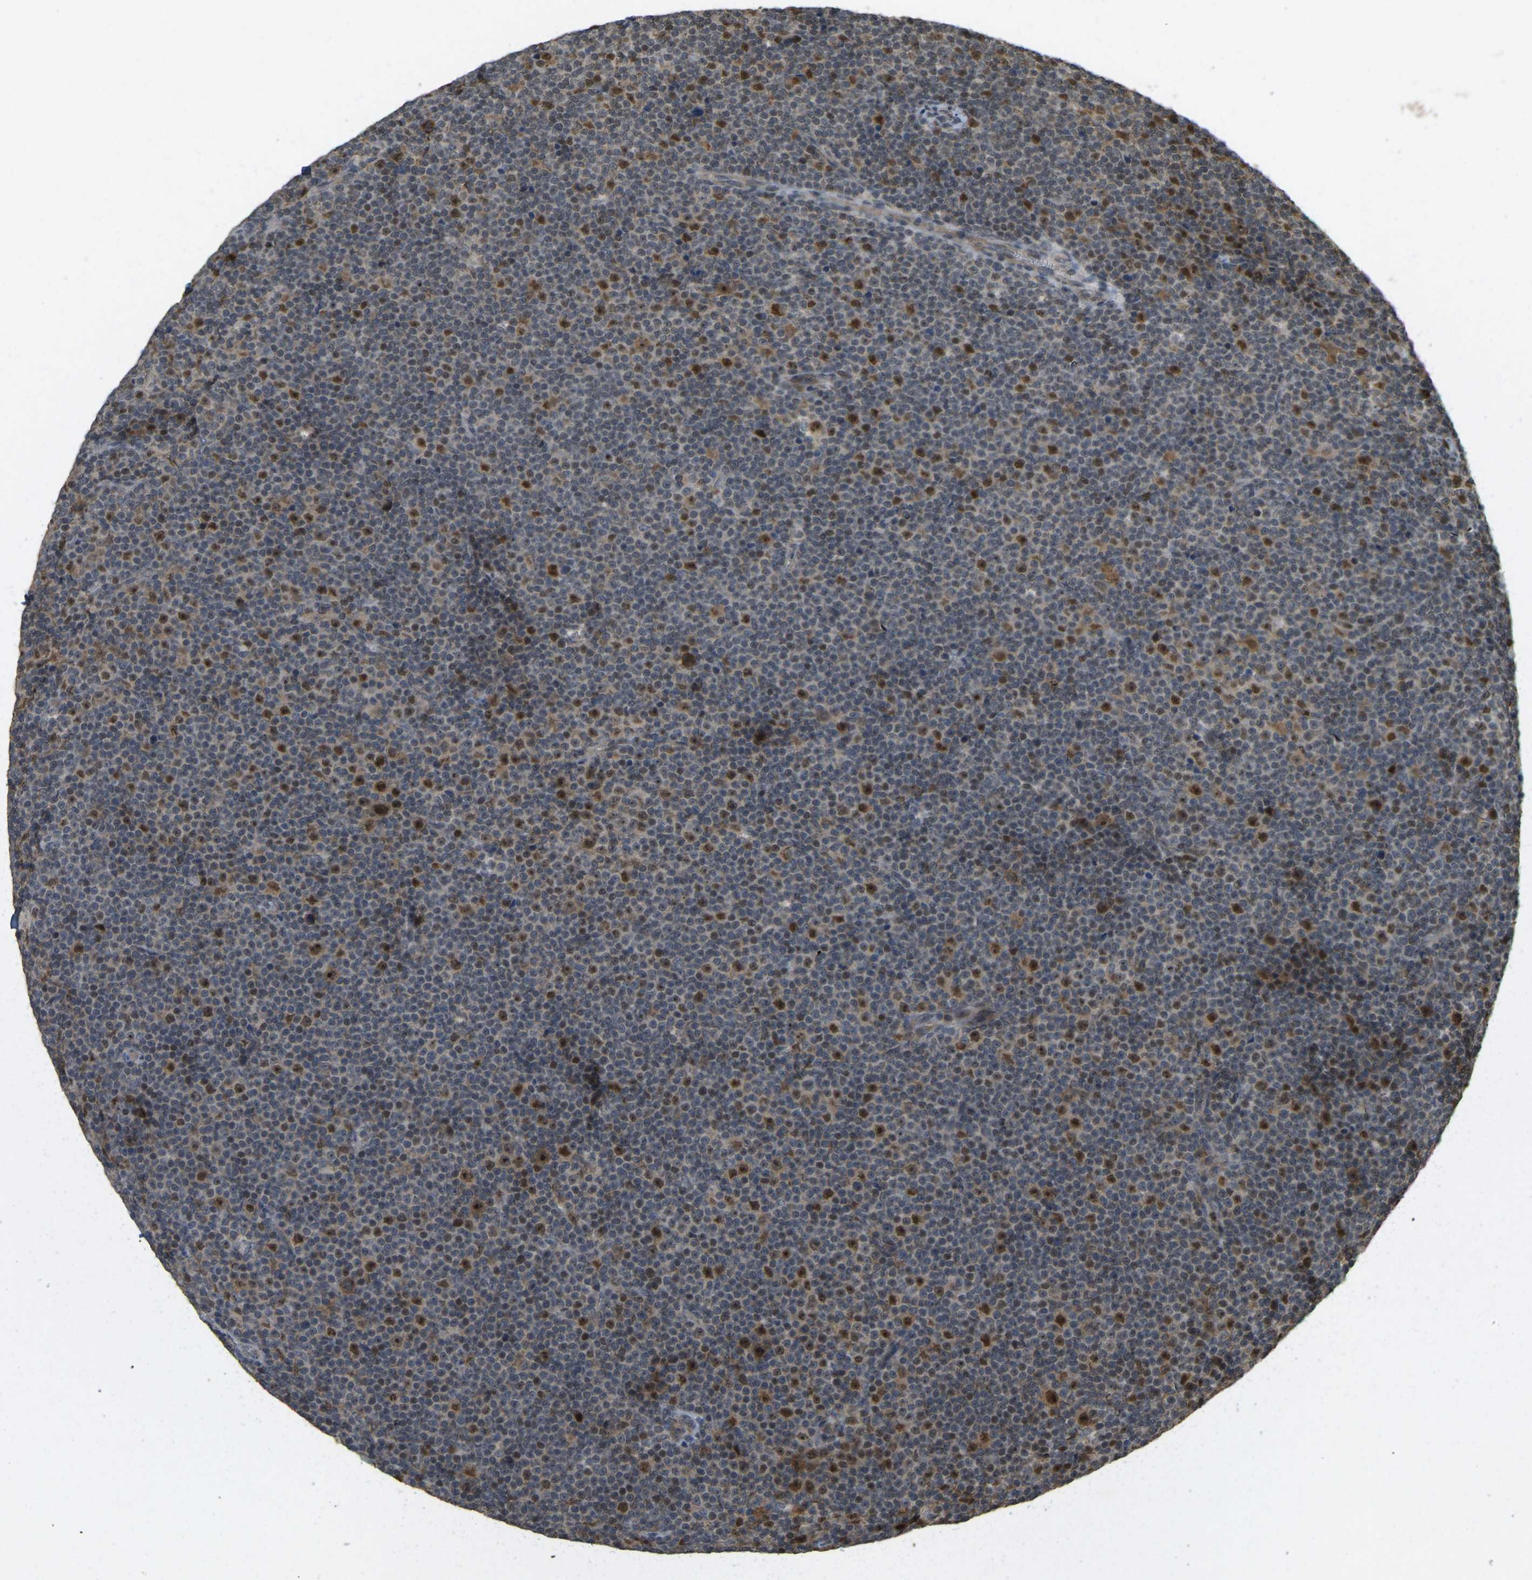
{"staining": {"intensity": "strong", "quantity": "25%-75%", "location": "nuclear"}, "tissue": "lymphoma", "cell_type": "Tumor cells", "image_type": "cancer", "snomed": [{"axis": "morphology", "description": "Malignant lymphoma, non-Hodgkin's type, Low grade"}, {"axis": "topography", "description": "Lymph node"}], "caption": "A brown stain highlights strong nuclear staining of a protein in human low-grade malignant lymphoma, non-Hodgkin's type tumor cells.", "gene": "BRF2", "patient": {"sex": "female", "age": 67}}